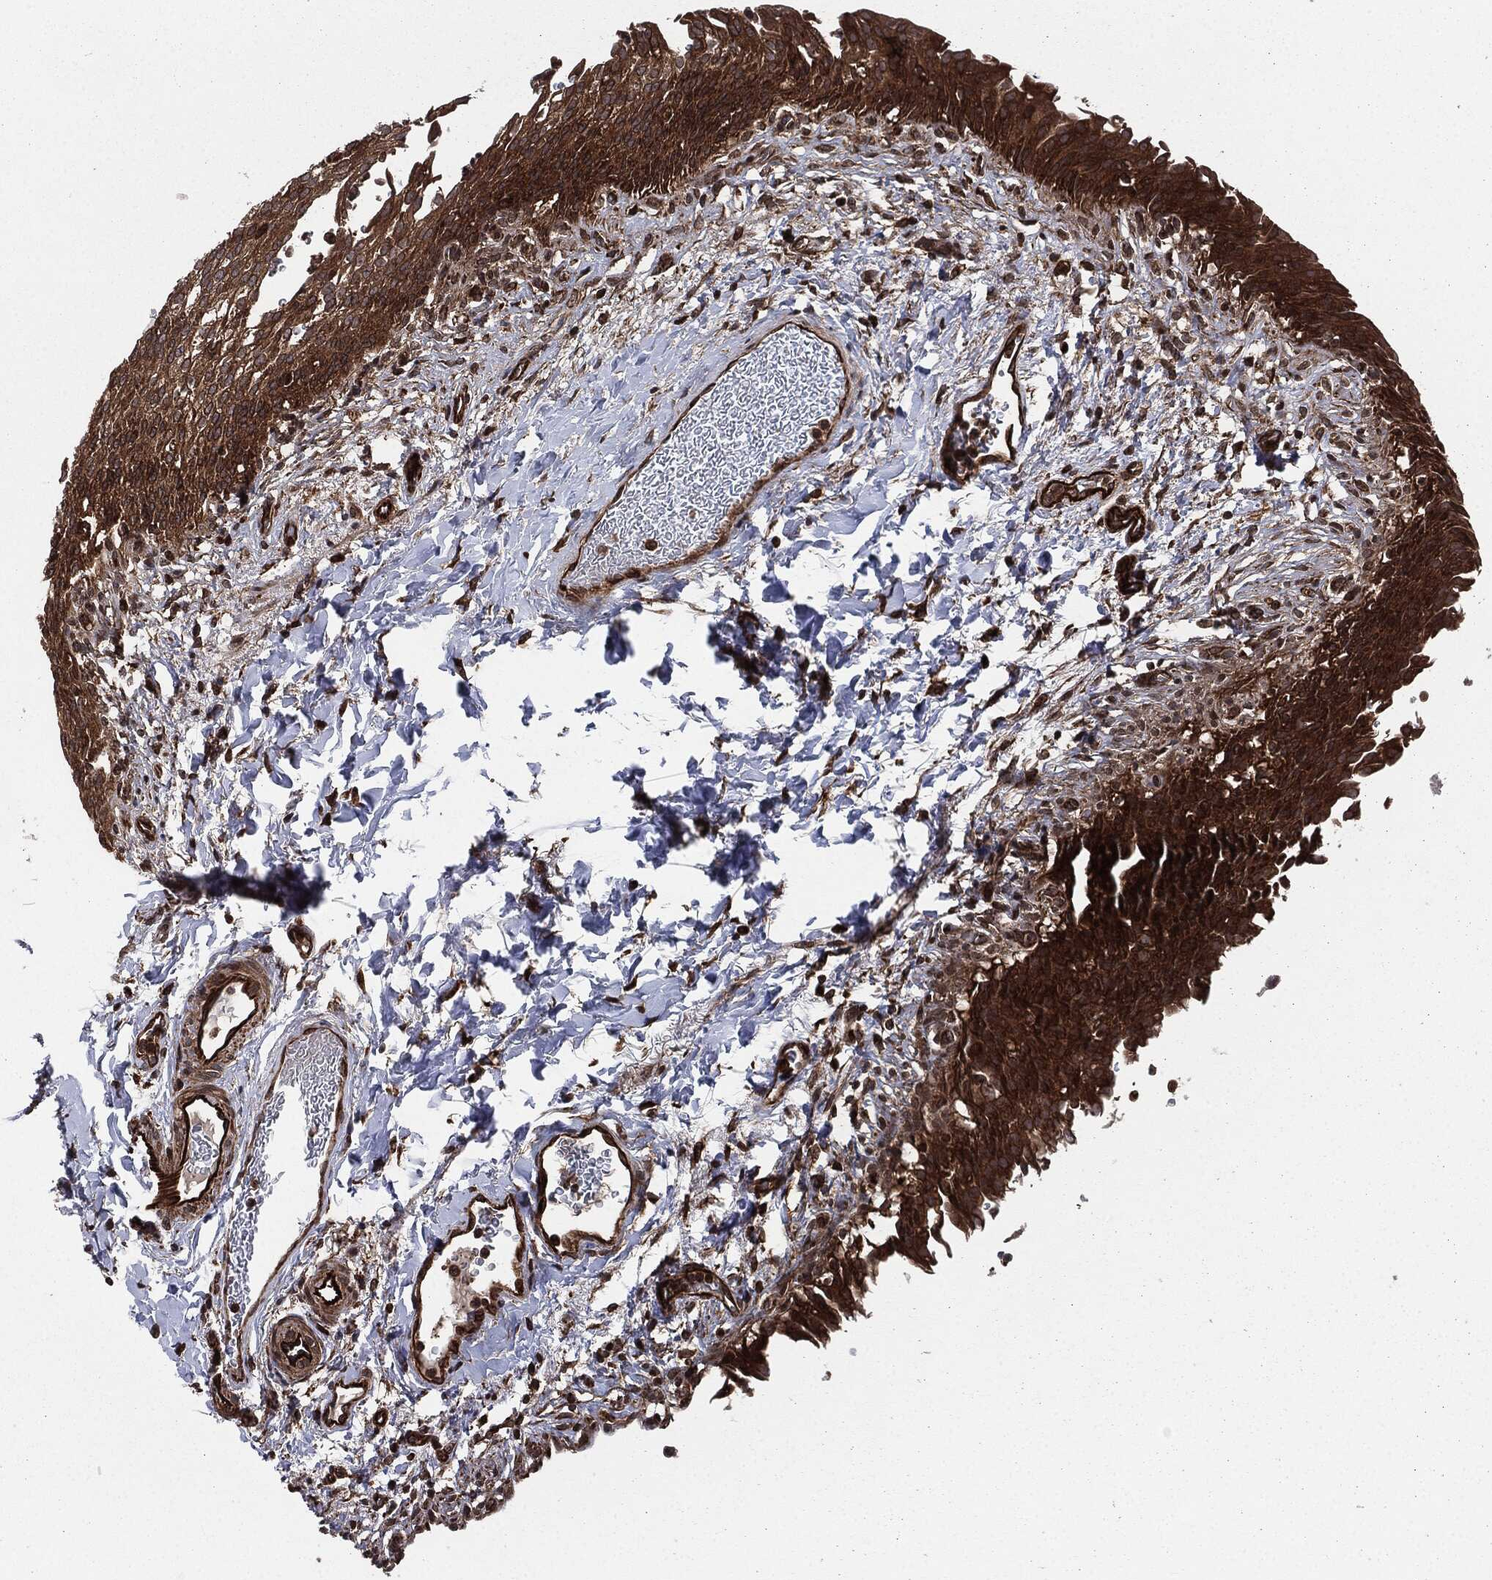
{"staining": {"intensity": "strong", "quantity": ">75%", "location": "cytoplasmic/membranous"}, "tissue": "urinary bladder", "cell_type": "Urothelial cells", "image_type": "normal", "snomed": [{"axis": "morphology", "description": "Normal tissue, NOS"}, {"axis": "topography", "description": "Urinary bladder"}], "caption": "Brown immunohistochemical staining in normal human urinary bladder exhibits strong cytoplasmic/membranous expression in about >75% of urothelial cells. The protein of interest is shown in brown color, while the nuclei are stained blue.", "gene": "RAP1GDS1", "patient": {"sex": "female", "age": 60}}